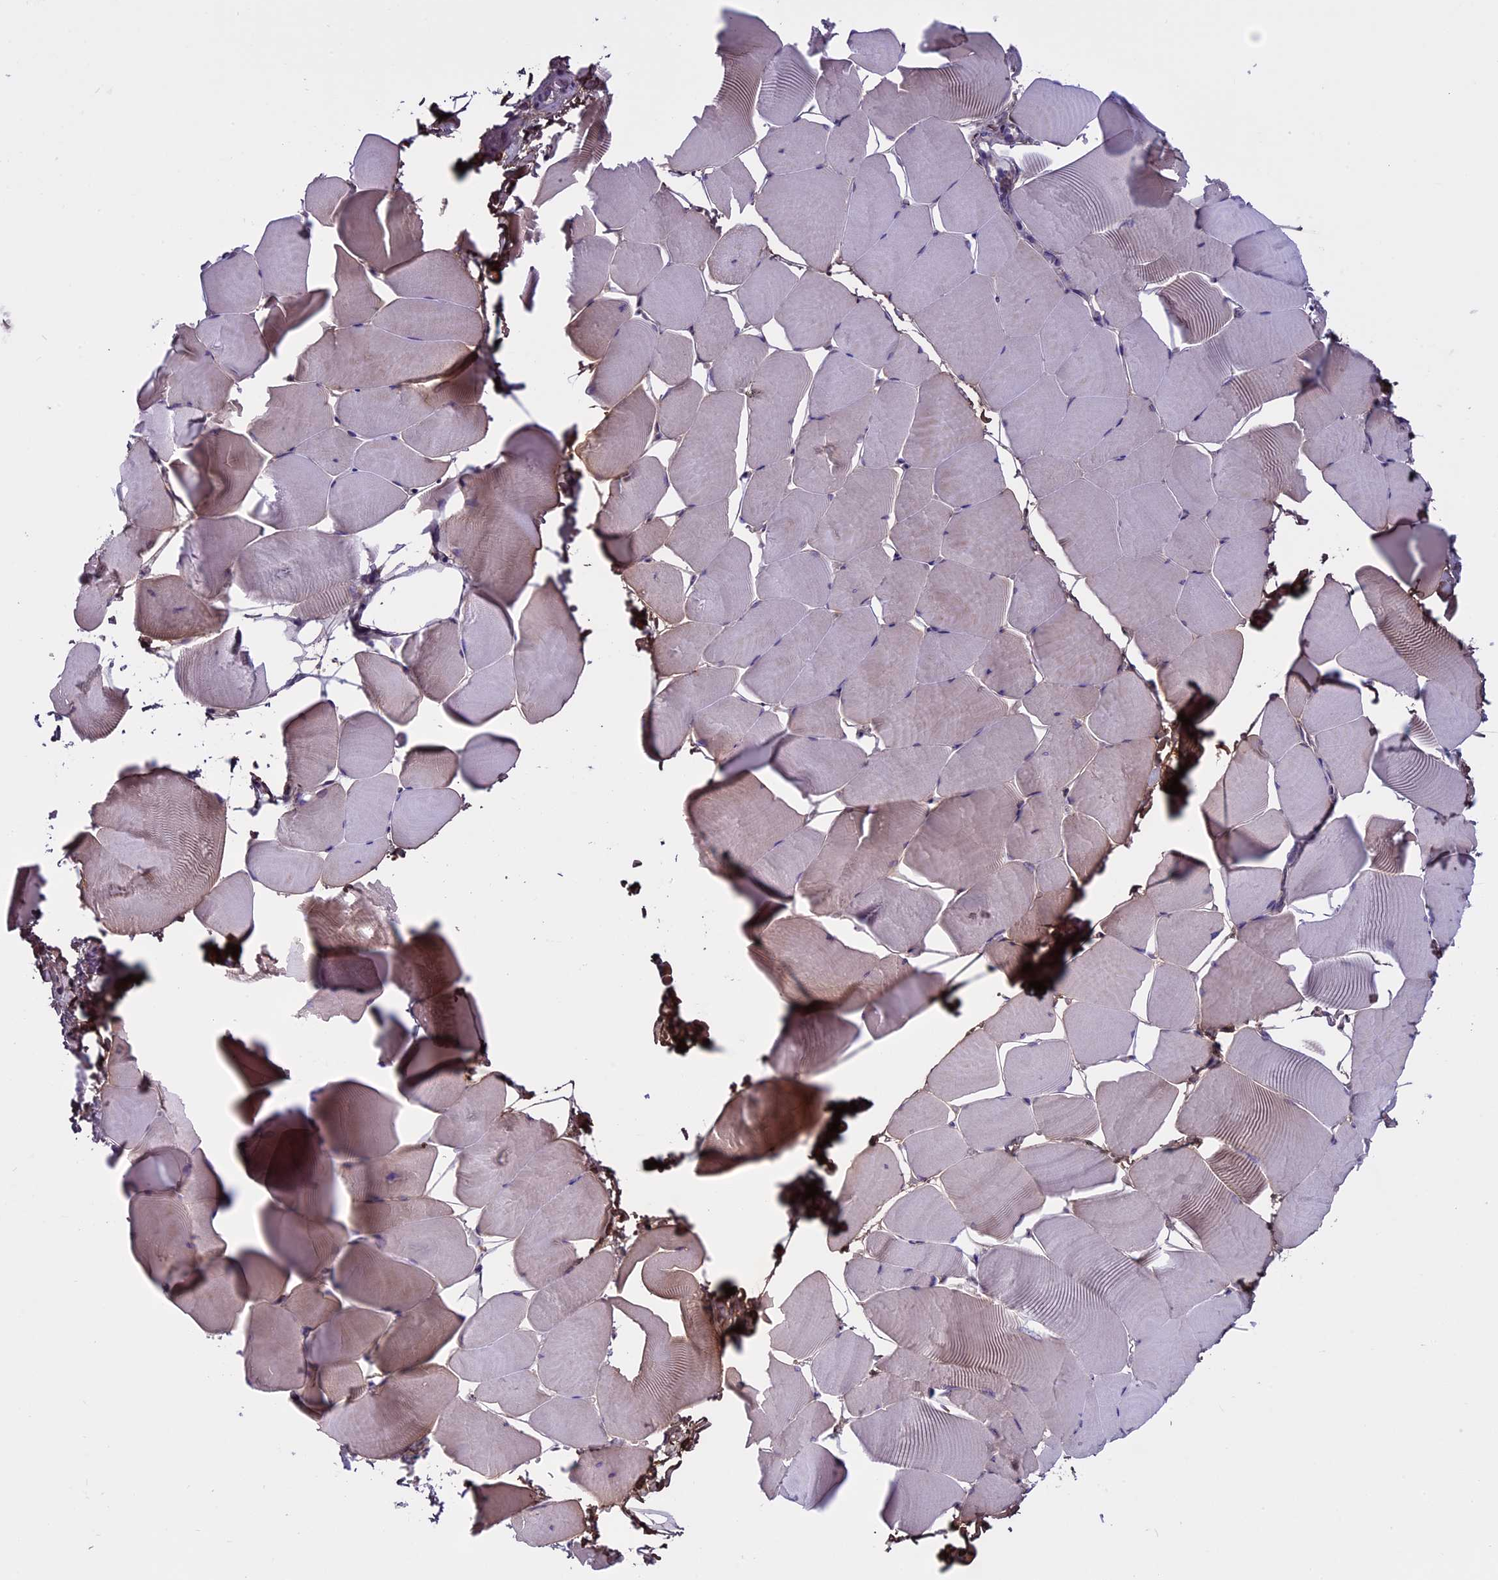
{"staining": {"intensity": "moderate", "quantity": "<25%", "location": "cytoplasmic/membranous"}, "tissue": "skeletal muscle", "cell_type": "Myocytes", "image_type": "normal", "snomed": [{"axis": "morphology", "description": "Normal tissue, NOS"}, {"axis": "topography", "description": "Skeletal muscle"}], "caption": "The histopathology image exhibits immunohistochemical staining of benign skeletal muscle. There is moderate cytoplasmic/membranous positivity is identified in approximately <25% of myocytes. The staining was performed using DAB (3,3'-diaminobenzidine) to visualize the protein expression in brown, while the nuclei were stained in blue with hematoxylin (Magnification: 20x).", "gene": "DCTN5", "patient": {"sex": "male", "age": 25}}